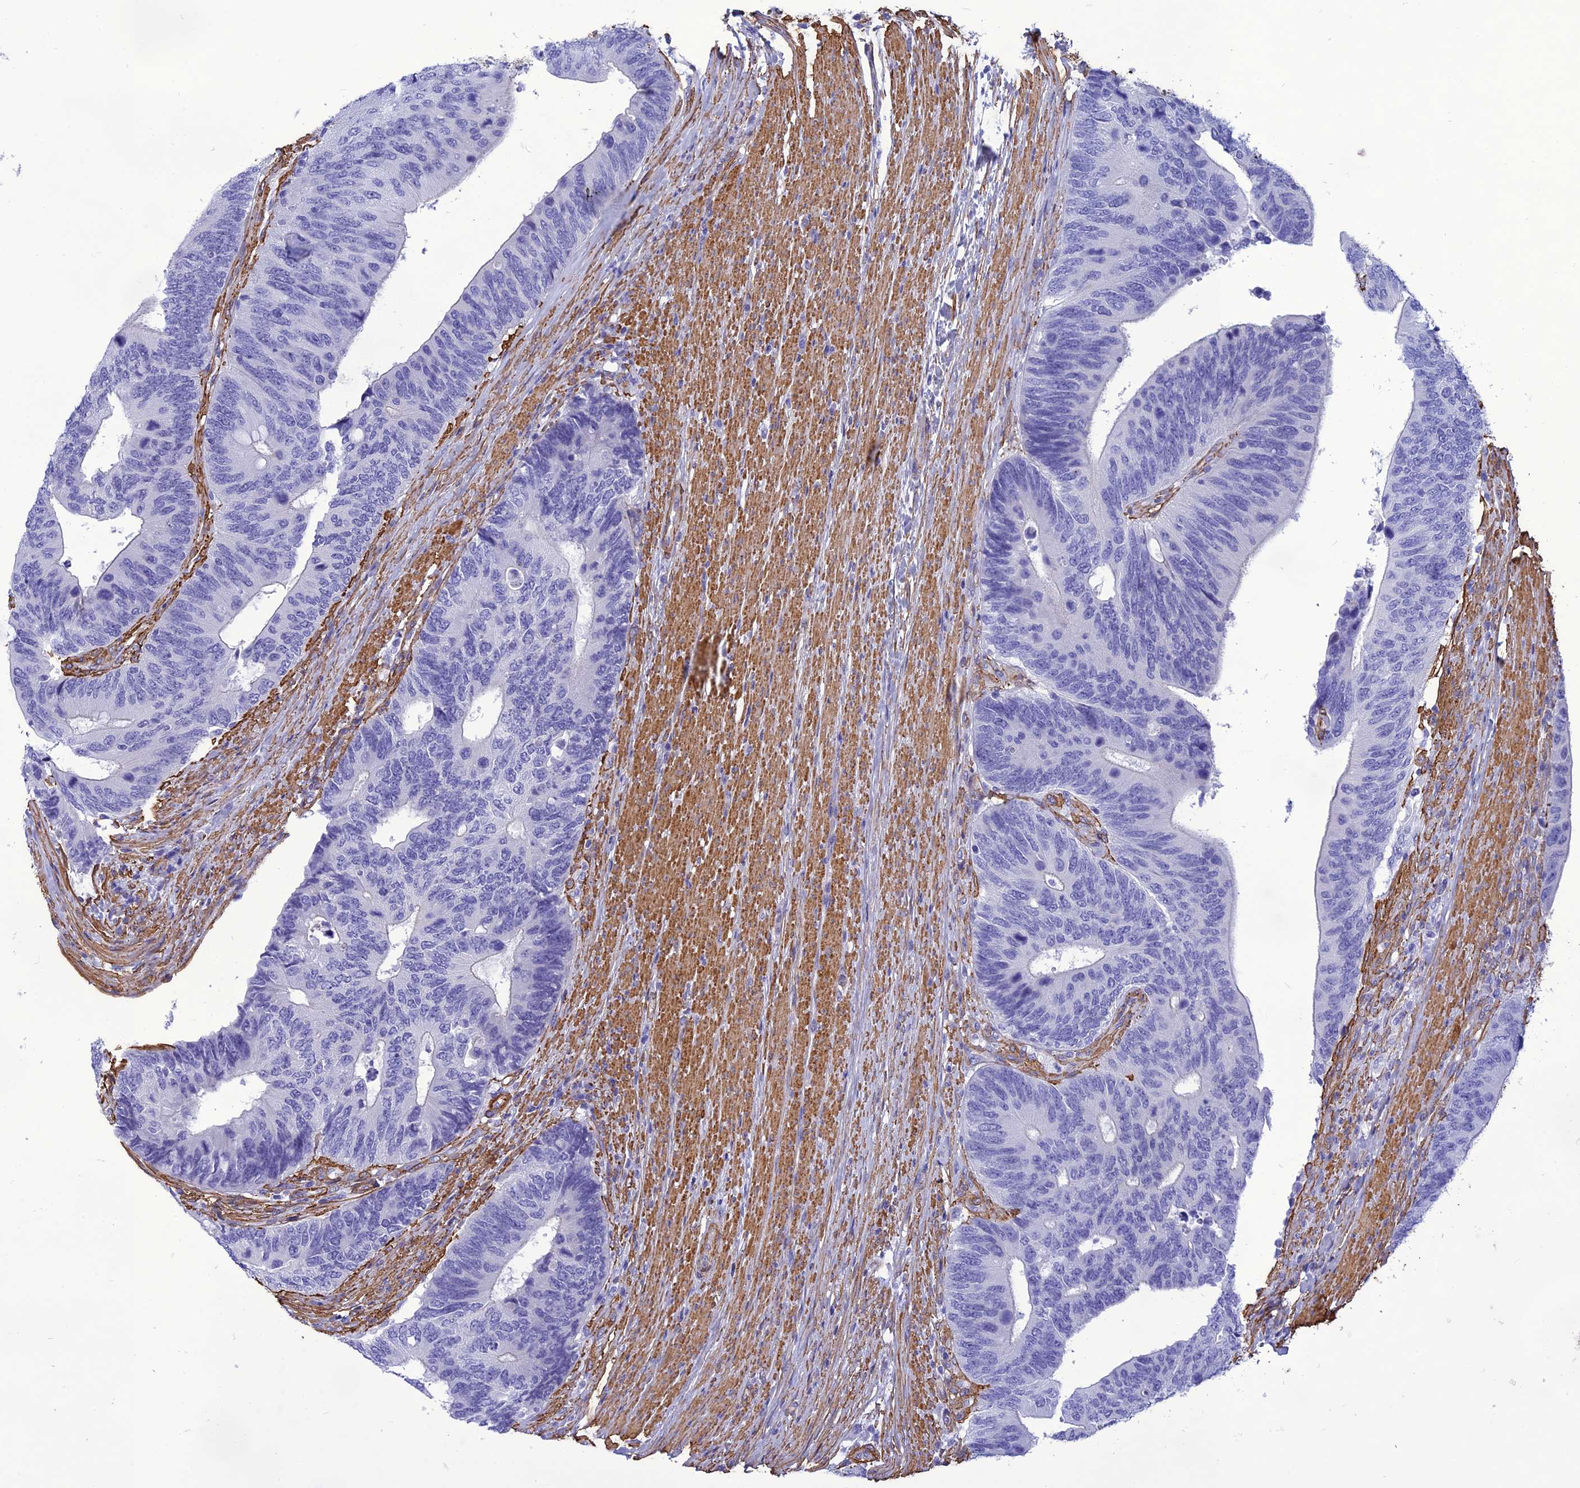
{"staining": {"intensity": "negative", "quantity": "none", "location": "none"}, "tissue": "colorectal cancer", "cell_type": "Tumor cells", "image_type": "cancer", "snomed": [{"axis": "morphology", "description": "Adenocarcinoma, NOS"}, {"axis": "topography", "description": "Colon"}], "caption": "An image of colorectal cancer stained for a protein exhibits no brown staining in tumor cells.", "gene": "NKD1", "patient": {"sex": "male", "age": 87}}